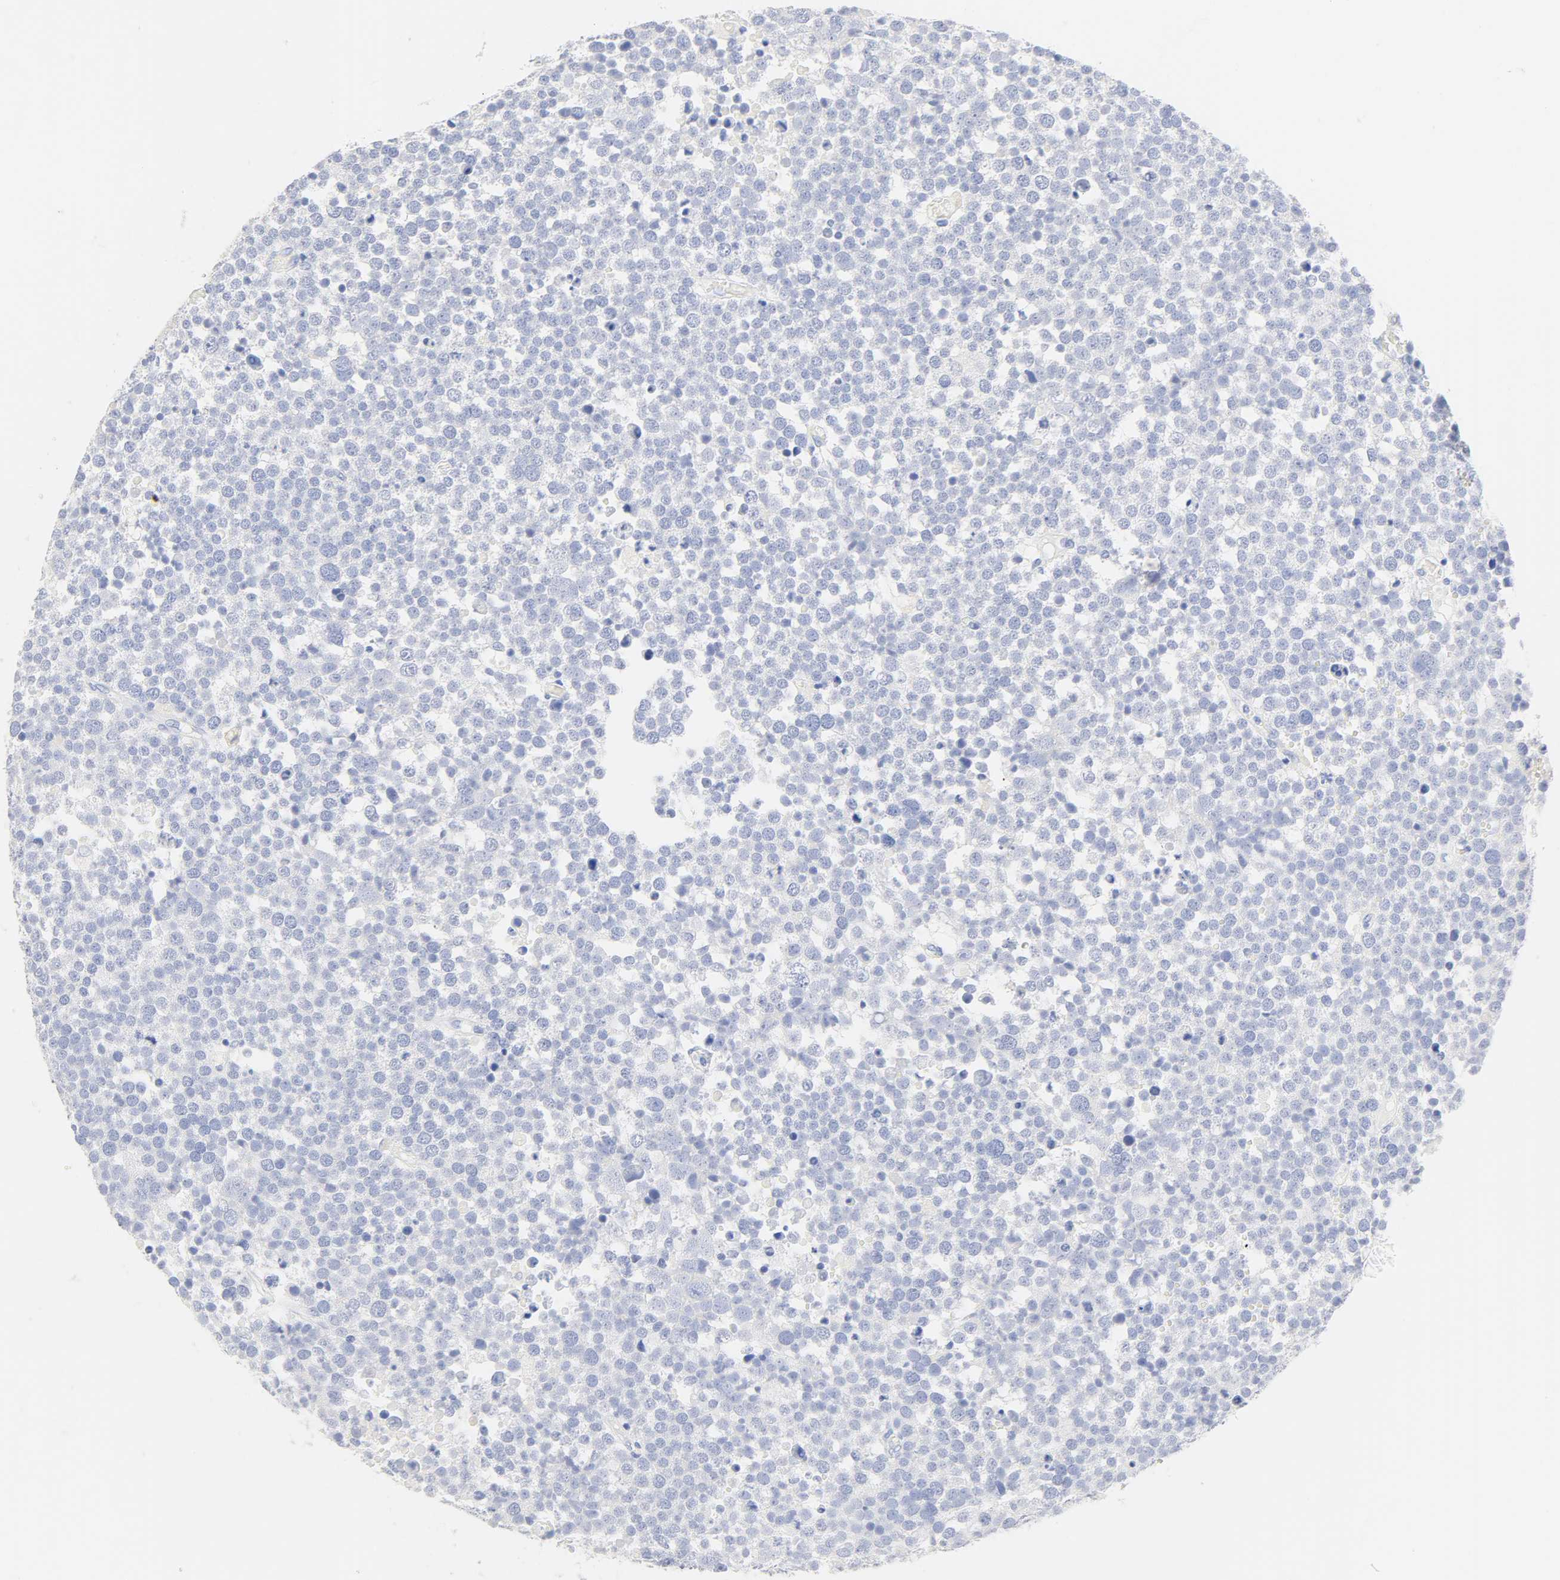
{"staining": {"intensity": "negative", "quantity": "none", "location": "none"}, "tissue": "testis cancer", "cell_type": "Tumor cells", "image_type": "cancer", "snomed": [{"axis": "morphology", "description": "Seminoma, NOS"}, {"axis": "topography", "description": "Testis"}], "caption": "This is an IHC histopathology image of seminoma (testis). There is no staining in tumor cells.", "gene": "SLCO1B3", "patient": {"sex": "male", "age": 71}}